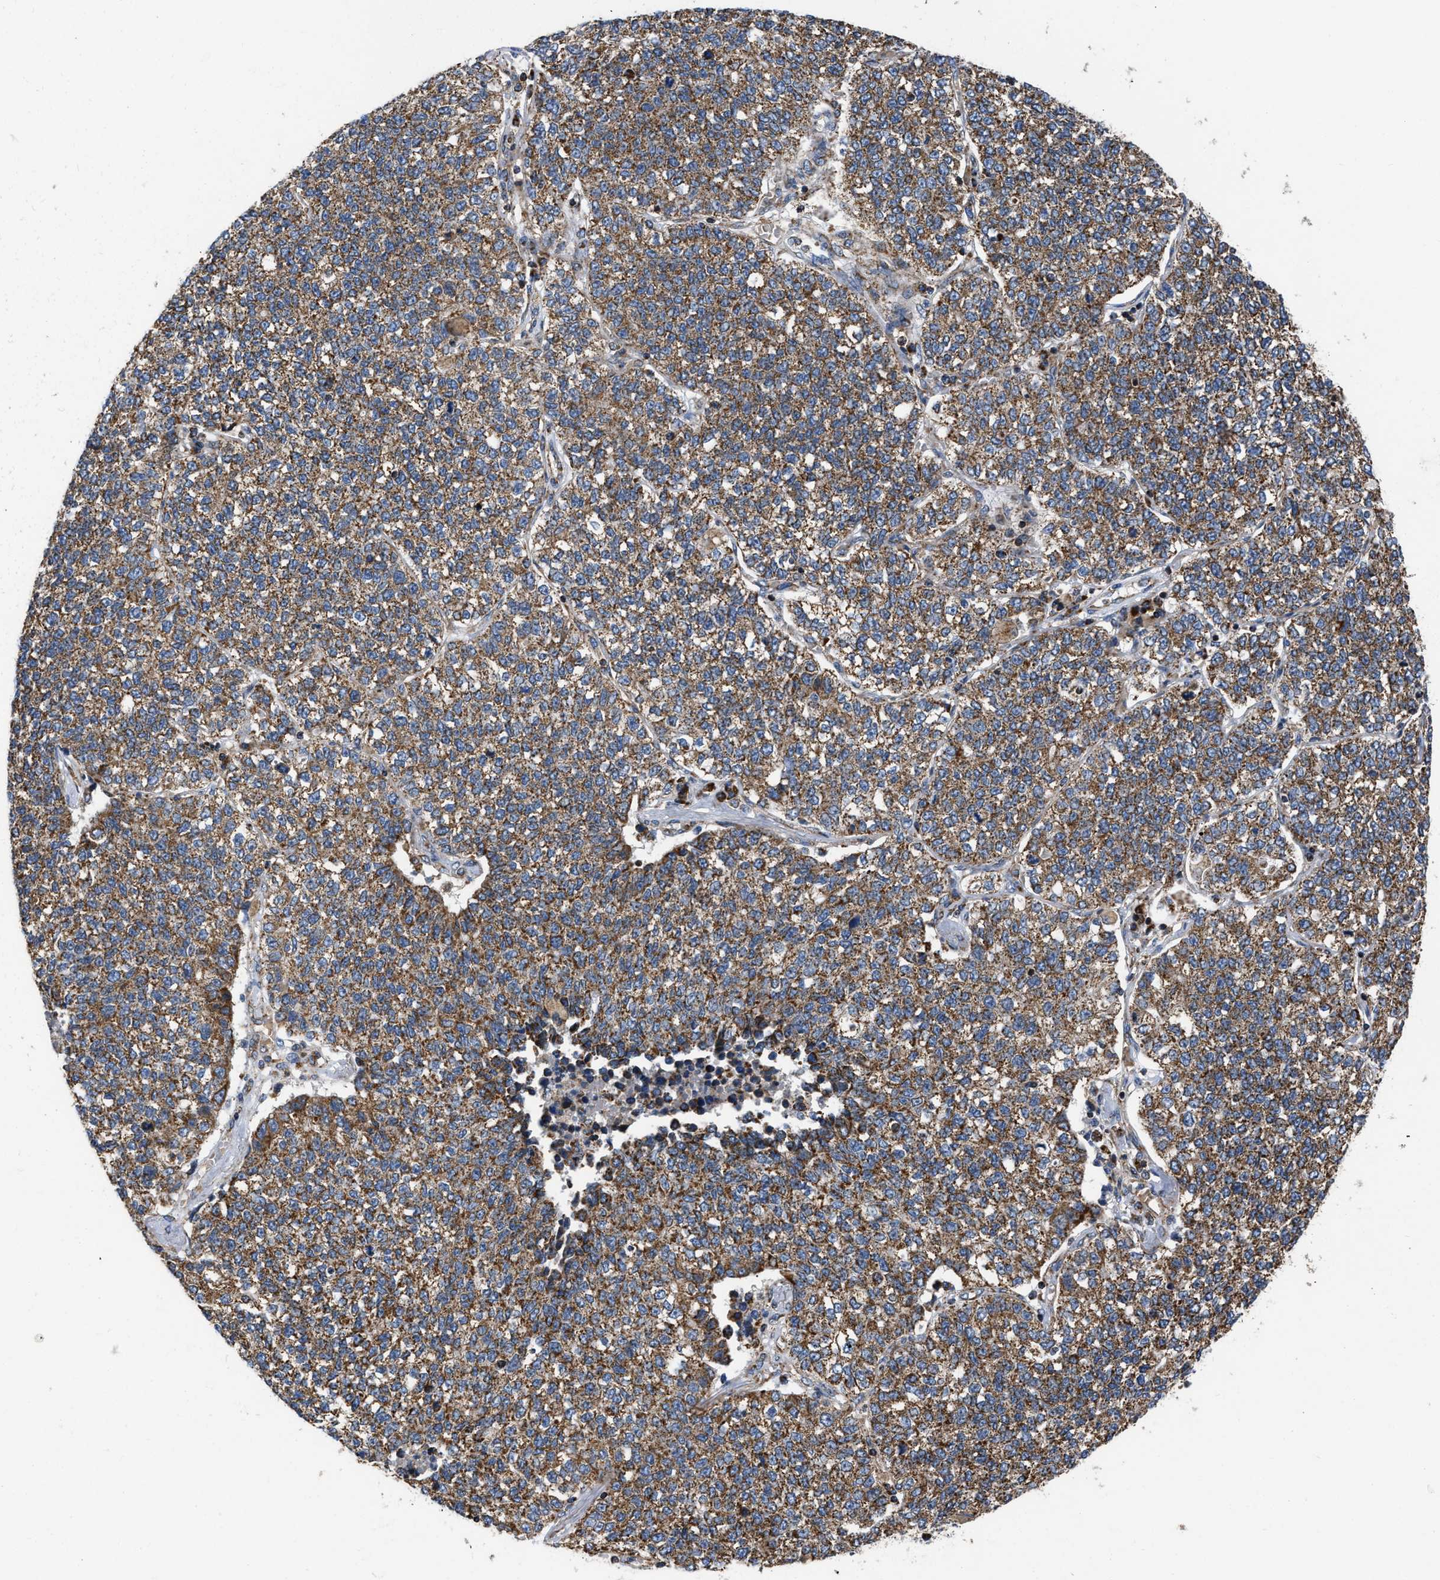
{"staining": {"intensity": "moderate", "quantity": ">75%", "location": "cytoplasmic/membranous"}, "tissue": "lung cancer", "cell_type": "Tumor cells", "image_type": "cancer", "snomed": [{"axis": "morphology", "description": "Adenocarcinoma, NOS"}, {"axis": "topography", "description": "Lung"}], "caption": "High-magnification brightfield microscopy of lung cancer stained with DAB (brown) and counterstained with hematoxylin (blue). tumor cells exhibit moderate cytoplasmic/membranous staining is appreciated in approximately>75% of cells.", "gene": "OPTN", "patient": {"sex": "male", "age": 49}}